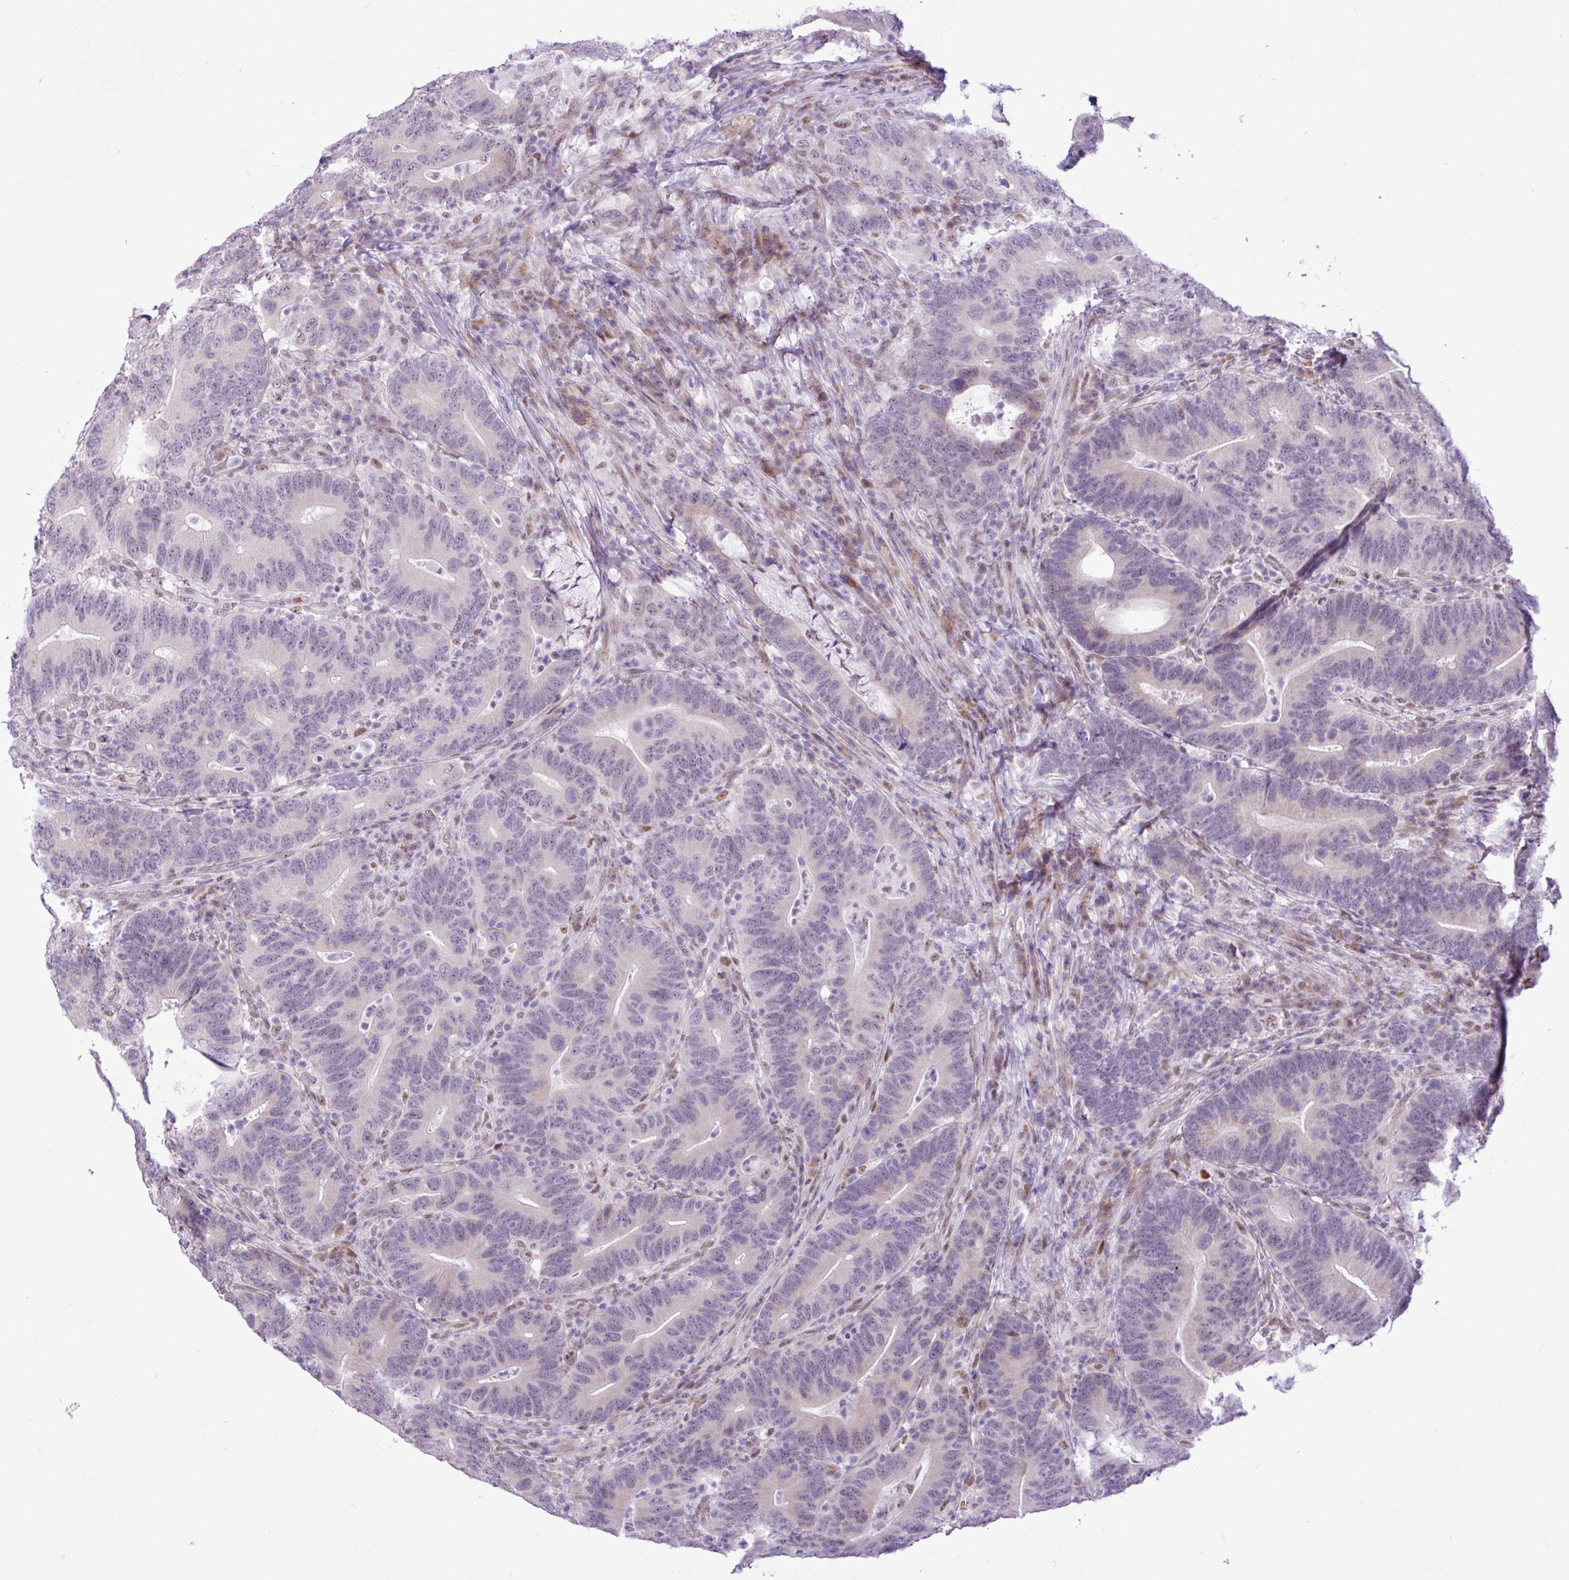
{"staining": {"intensity": "weak", "quantity": "<25%", "location": "cytoplasmic/membranous"}, "tissue": "colorectal cancer", "cell_type": "Tumor cells", "image_type": "cancer", "snomed": [{"axis": "morphology", "description": "Adenocarcinoma, NOS"}, {"axis": "topography", "description": "Colon"}], "caption": "This is a micrograph of immunohistochemistry staining of colorectal cancer (adenocarcinoma), which shows no staining in tumor cells.", "gene": "ELOA2", "patient": {"sex": "female", "age": 66}}